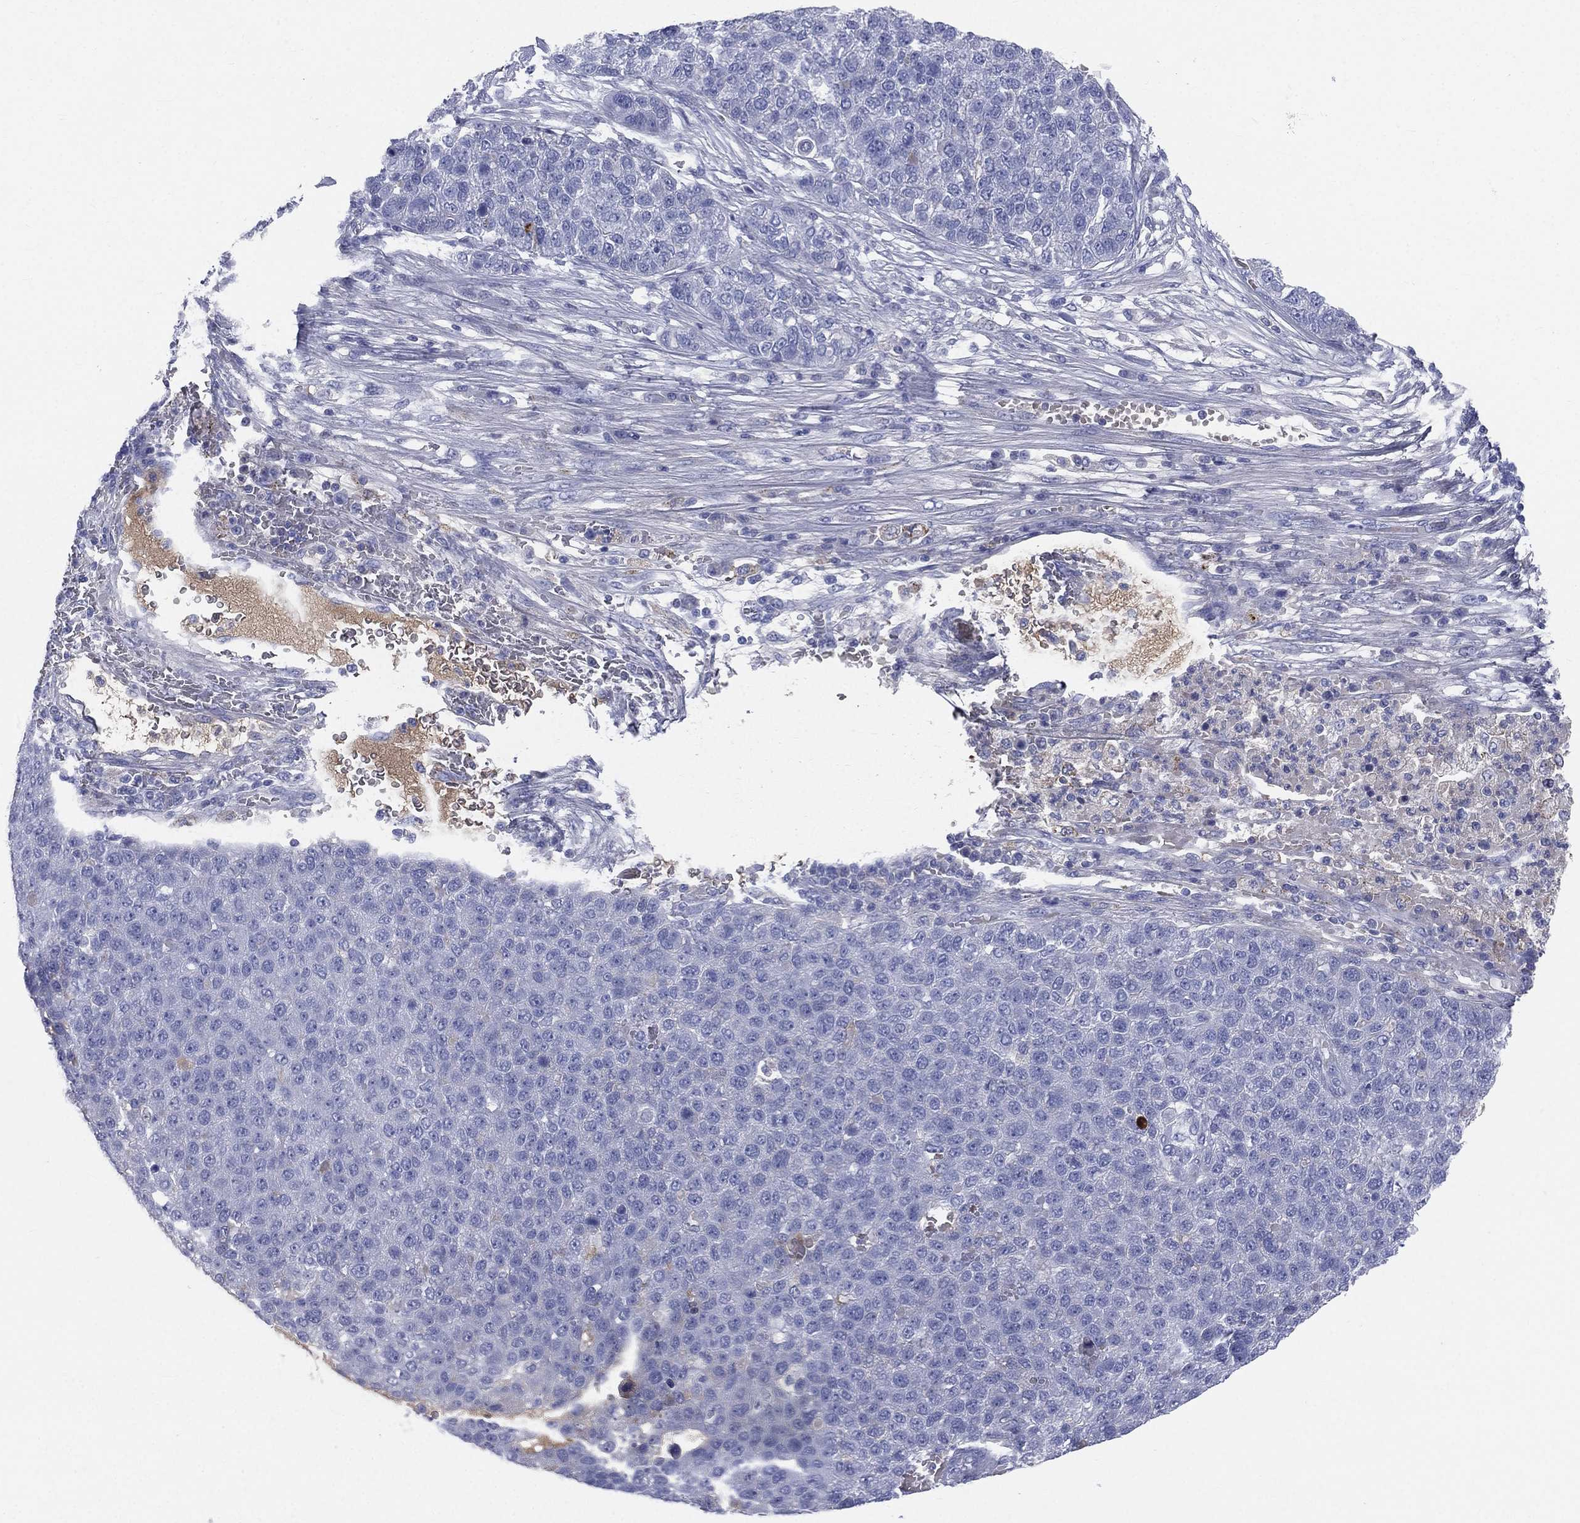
{"staining": {"intensity": "negative", "quantity": "none", "location": "none"}, "tissue": "pancreatic cancer", "cell_type": "Tumor cells", "image_type": "cancer", "snomed": [{"axis": "morphology", "description": "Adenocarcinoma, NOS"}, {"axis": "topography", "description": "Pancreas"}], "caption": "IHC of human pancreatic cancer demonstrates no expression in tumor cells.", "gene": "HP", "patient": {"sex": "female", "age": 61}}